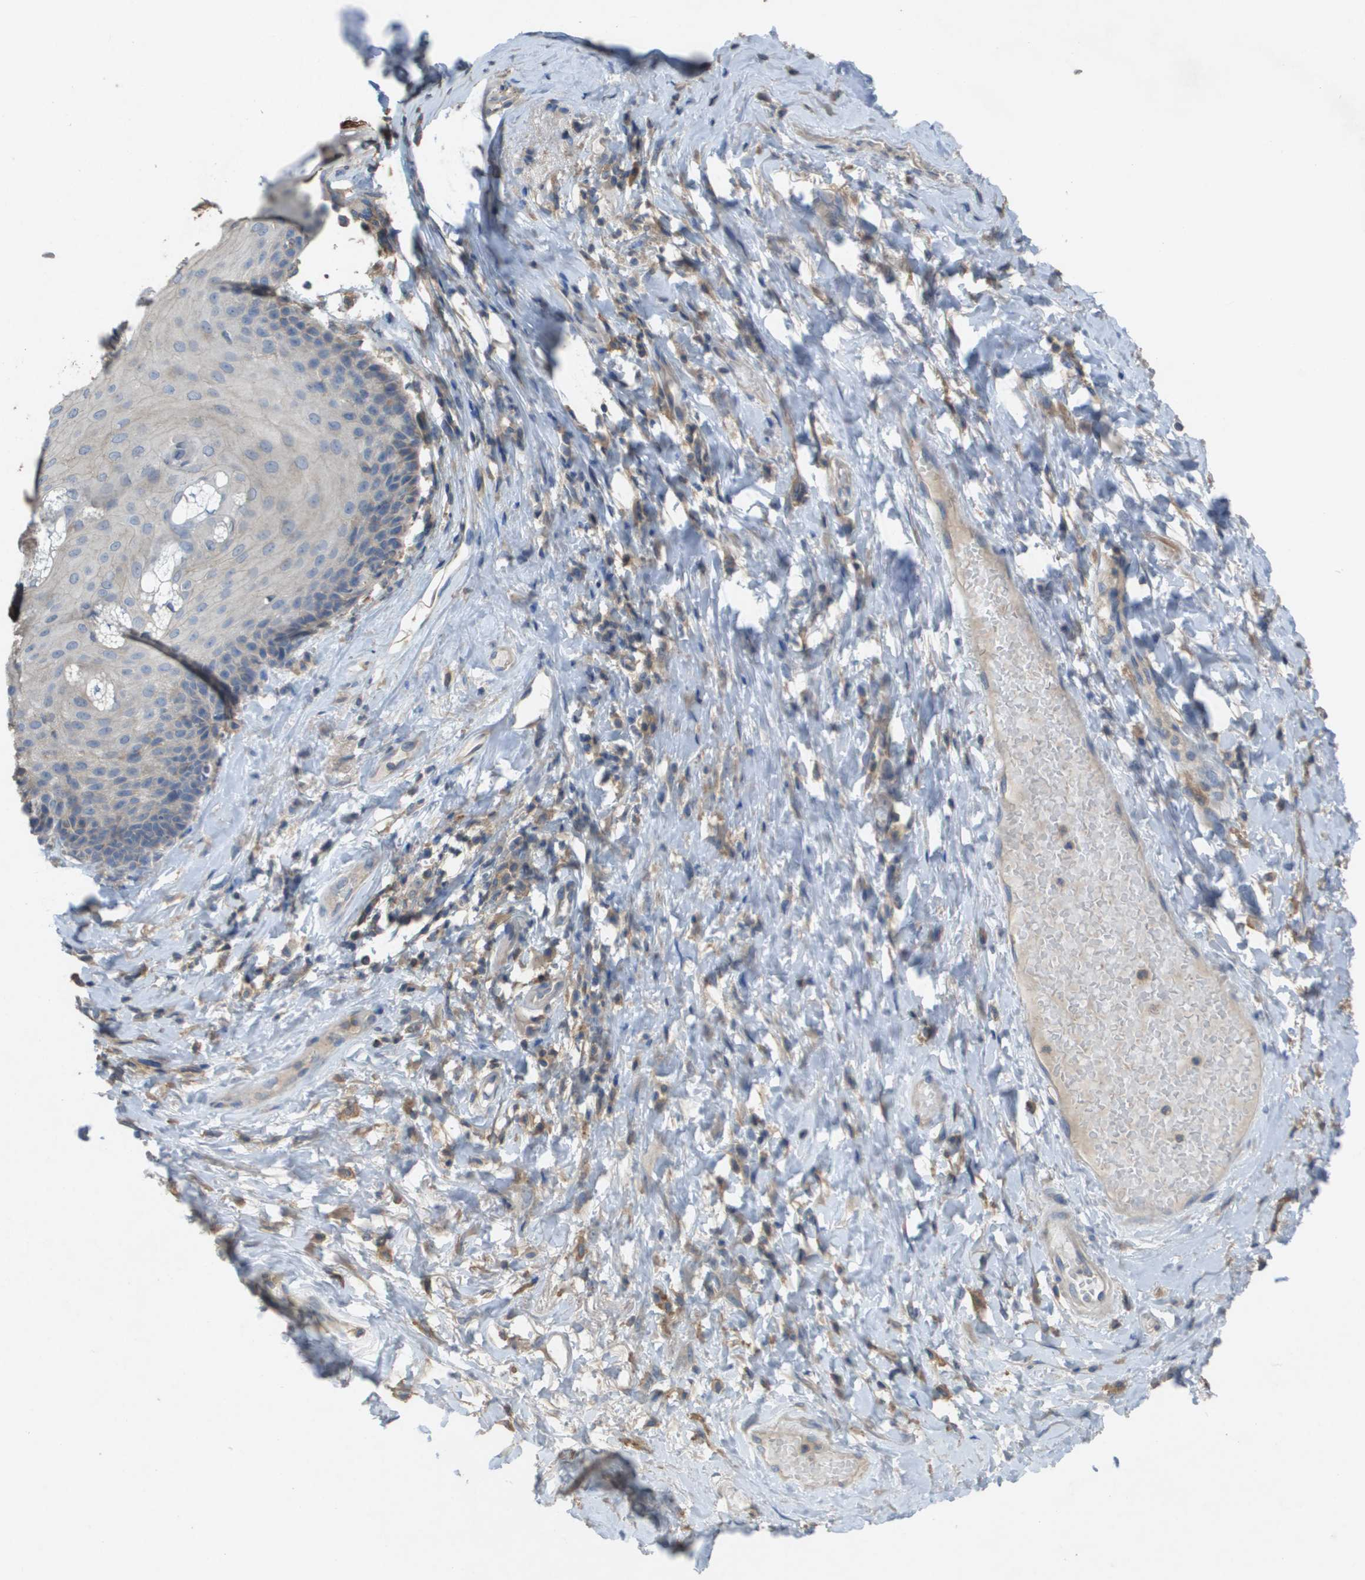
{"staining": {"intensity": "weak", "quantity": "<25%", "location": "cytoplasmic/membranous"}, "tissue": "skin", "cell_type": "Epidermal cells", "image_type": "normal", "snomed": [{"axis": "morphology", "description": "Normal tissue, NOS"}, {"axis": "topography", "description": "Anal"}], "caption": "A histopathology image of skin stained for a protein shows no brown staining in epidermal cells.", "gene": "CLCA4", "patient": {"sex": "male", "age": 69}}